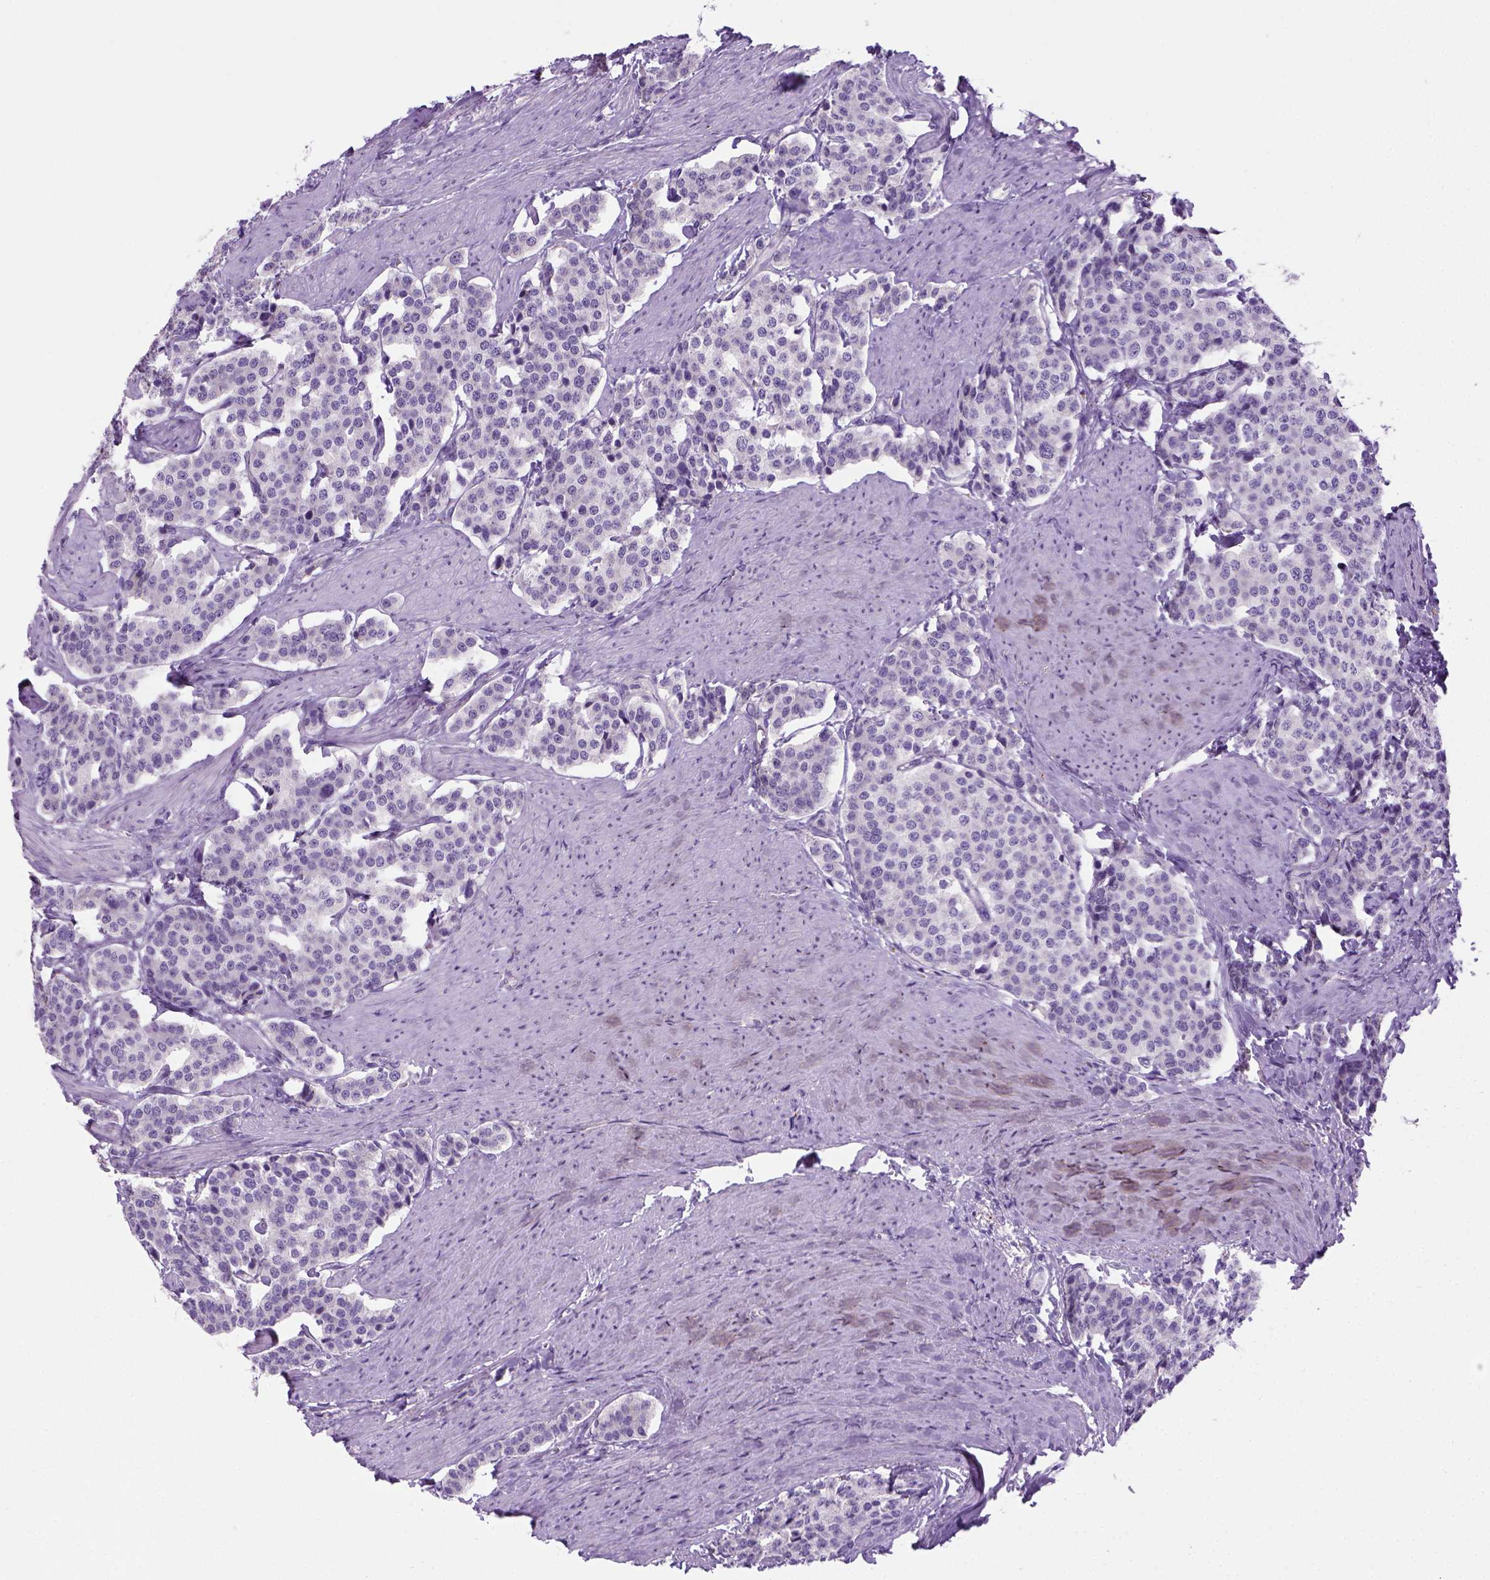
{"staining": {"intensity": "negative", "quantity": "none", "location": "none"}, "tissue": "carcinoid", "cell_type": "Tumor cells", "image_type": "cancer", "snomed": [{"axis": "morphology", "description": "Carcinoid, malignant, NOS"}, {"axis": "topography", "description": "Small intestine"}], "caption": "High power microscopy micrograph of an immunohistochemistry photomicrograph of malignant carcinoid, revealing no significant positivity in tumor cells.", "gene": "KRT71", "patient": {"sex": "female", "age": 58}}